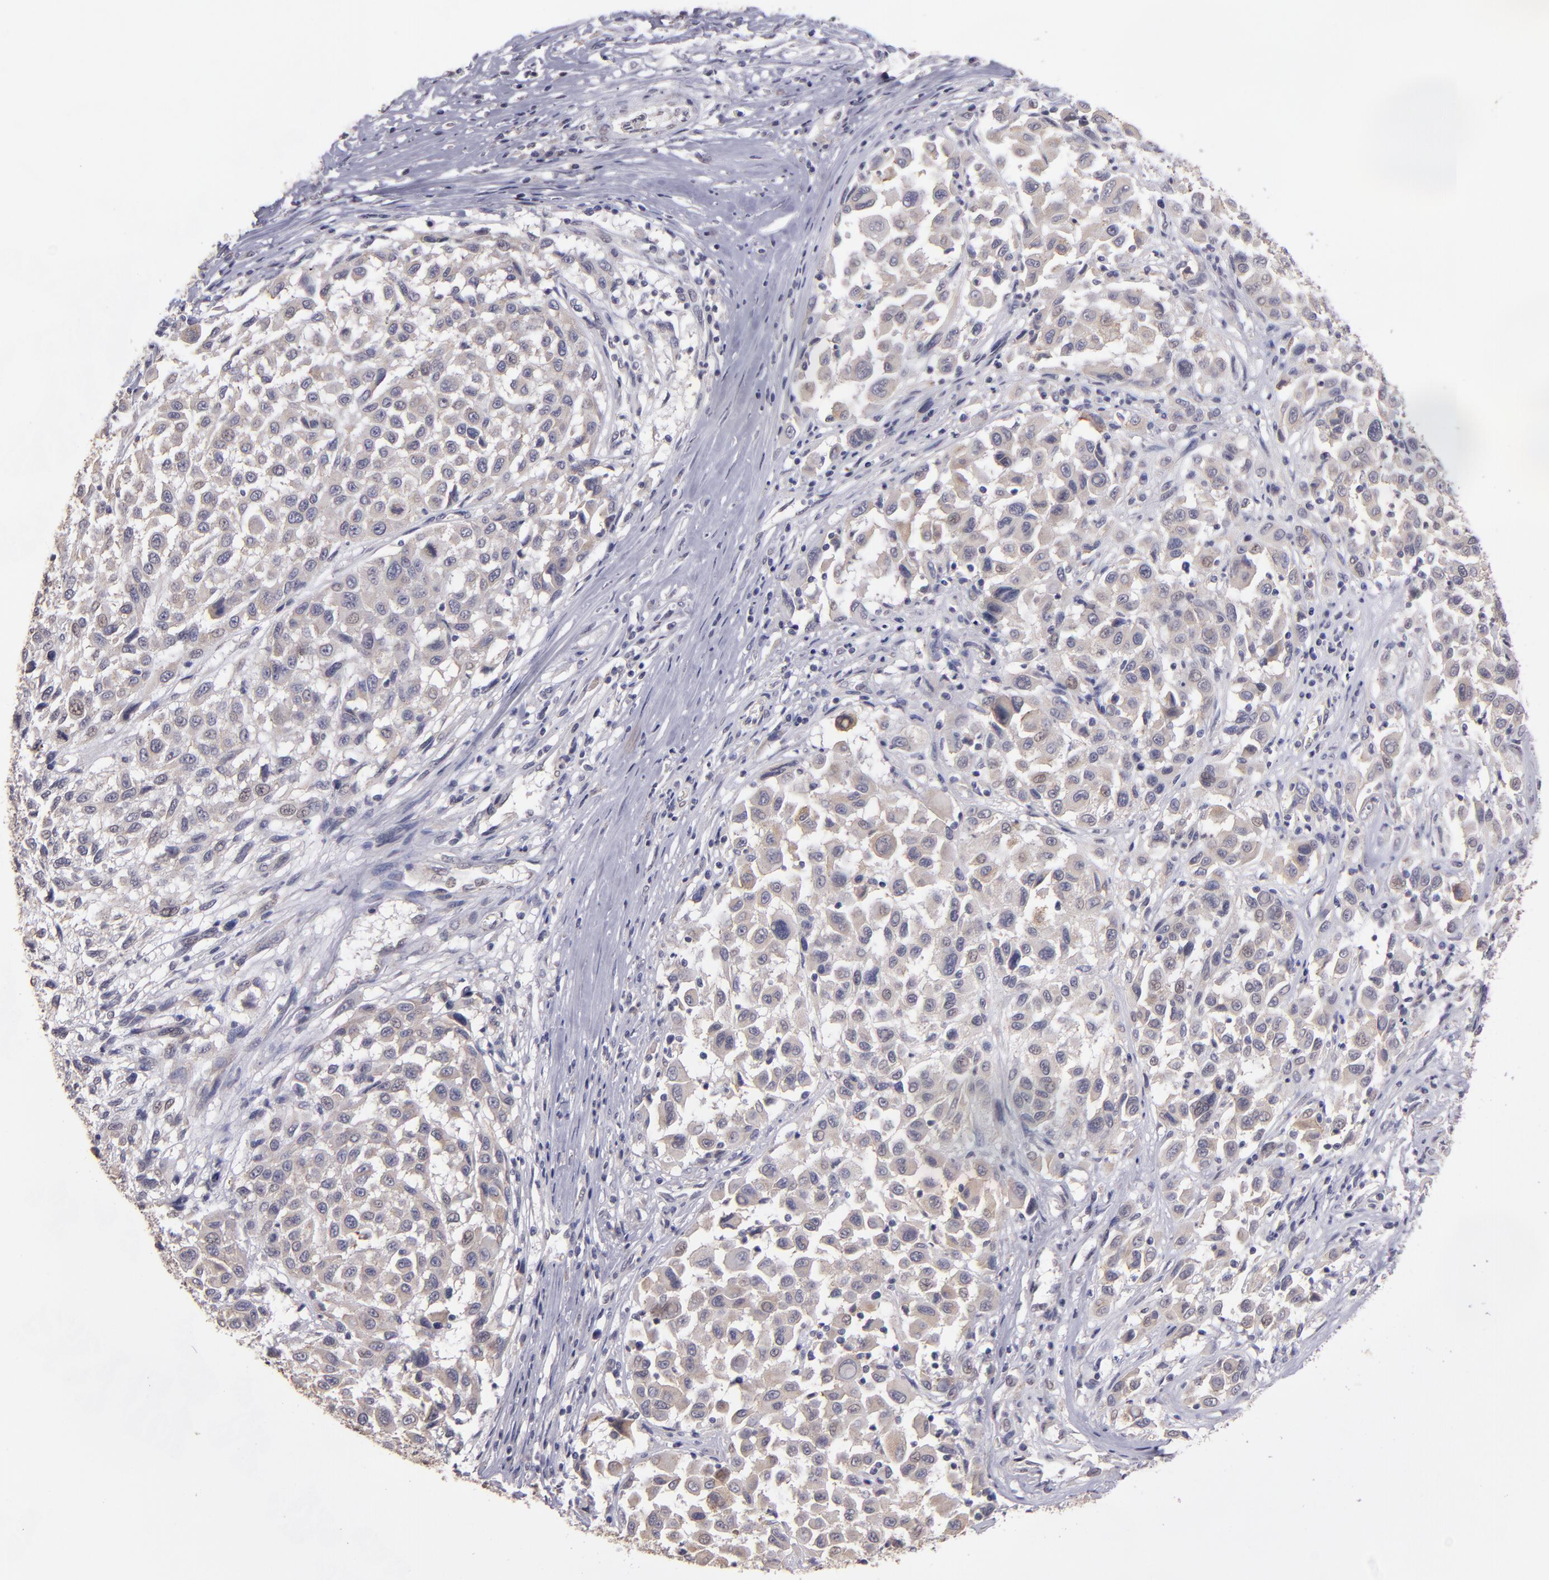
{"staining": {"intensity": "weak", "quantity": ">75%", "location": "cytoplasmic/membranous"}, "tissue": "melanoma", "cell_type": "Tumor cells", "image_type": "cancer", "snomed": [{"axis": "morphology", "description": "Malignant melanoma, Metastatic site"}, {"axis": "topography", "description": "Lymph node"}], "caption": "Tumor cells reveal weak cytoplasmic/membranous expression in about >75% of cells in malignant melanoma (metastatic site).", "gene": "NRXN3", "patient": {"sex": "male", "age": 61}}